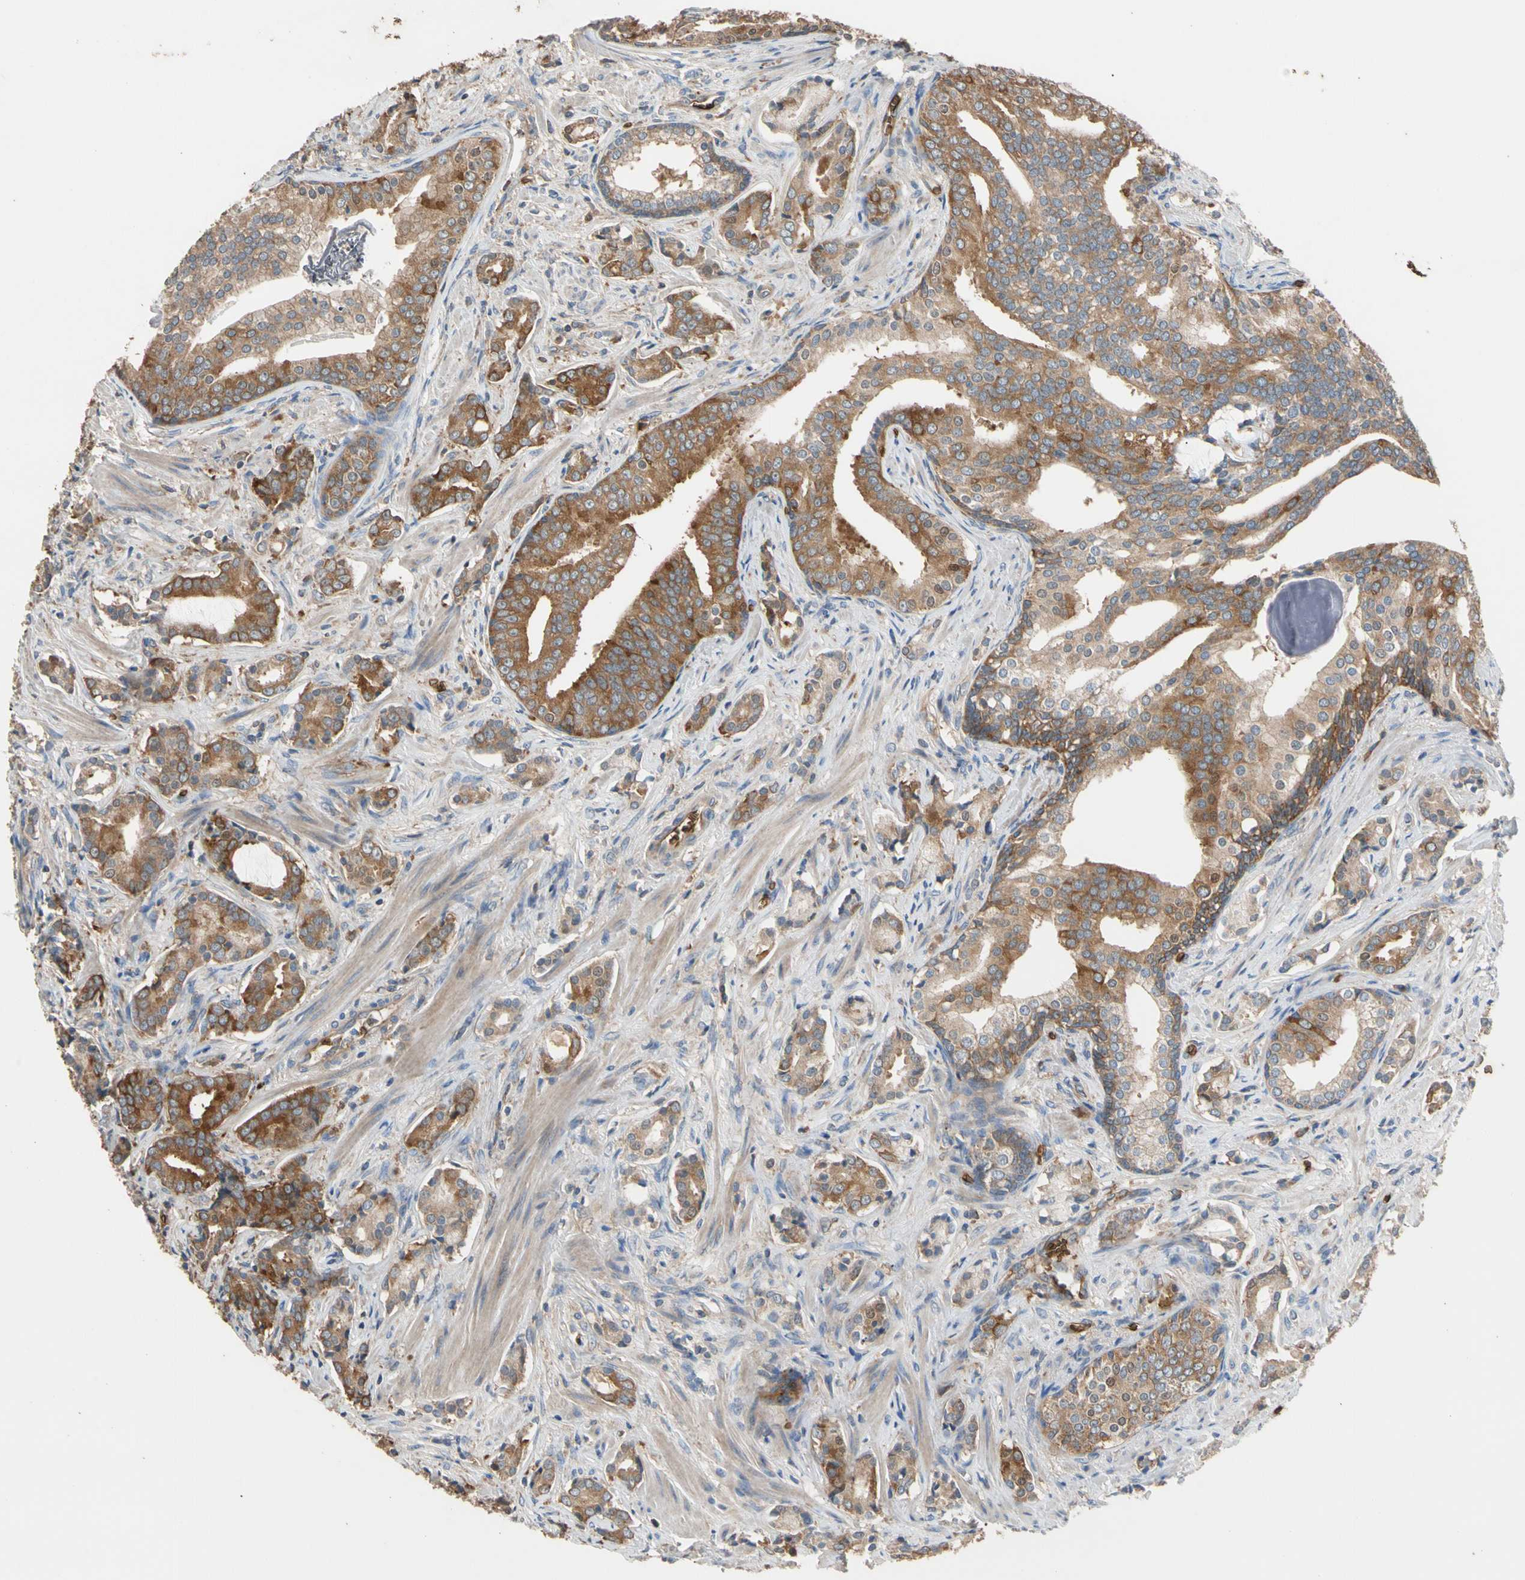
{"staining": {"intensity": "strong", "quantity": ">75%", "location": "cytoplasmic/membranous"}, "tissue": "prostate cancer", "cell_type": "Tumor cells", "image_type": "cancer", "snomed": [{"axis": "morphology", "description": "Adenocarcinoma, Low grade"}, {"axis": "topography", "description": "Prostate"}], "caption": "This is a histology image of immunohistochemistry (IHC) staining of prostate low-grade adenocarcinoma, which shows strong positivity in the cytoplasmic/membranous of tumor cells.", "gene": "RIOK2", "patient": {"sex": "male", "age": 58}}